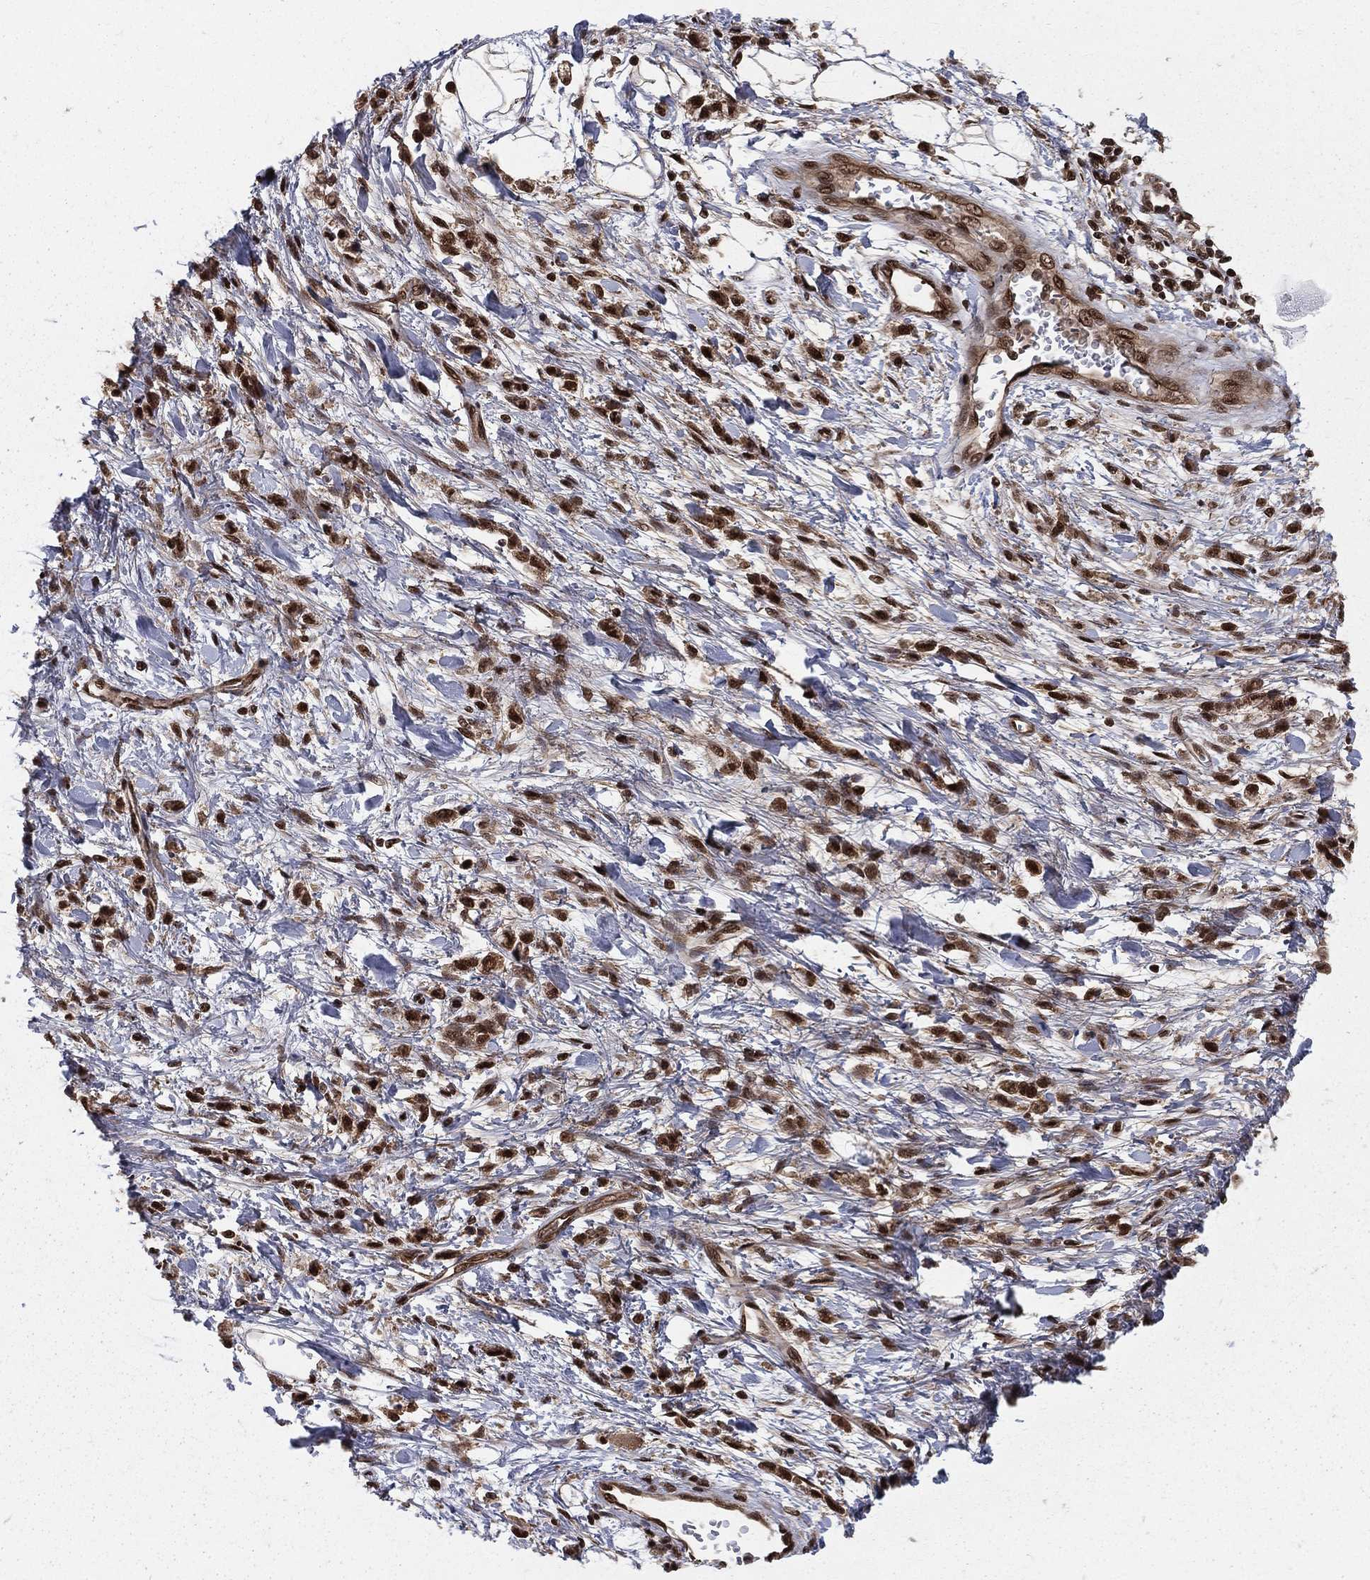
{"staining": {"intensity": "strong", "quantity": ">75%", "location": "nuclear"}, "tissue": "stomach cancer", "cell_type": "Tumor cells", "image_type": "cancer", "snomed": [{"axis": "morphology", "description": "Adenocarcinoma, NOS"}, {"axis": "topography", "description": "Stomach"}], "caption": "Human adenocarcinoma (stomach) stained for a protein (brown) displays strong nuclear positive positivity in about >75% of tumor cells.", "gene": "COPS4", "patient": {"sex": "female", "age": 60}}